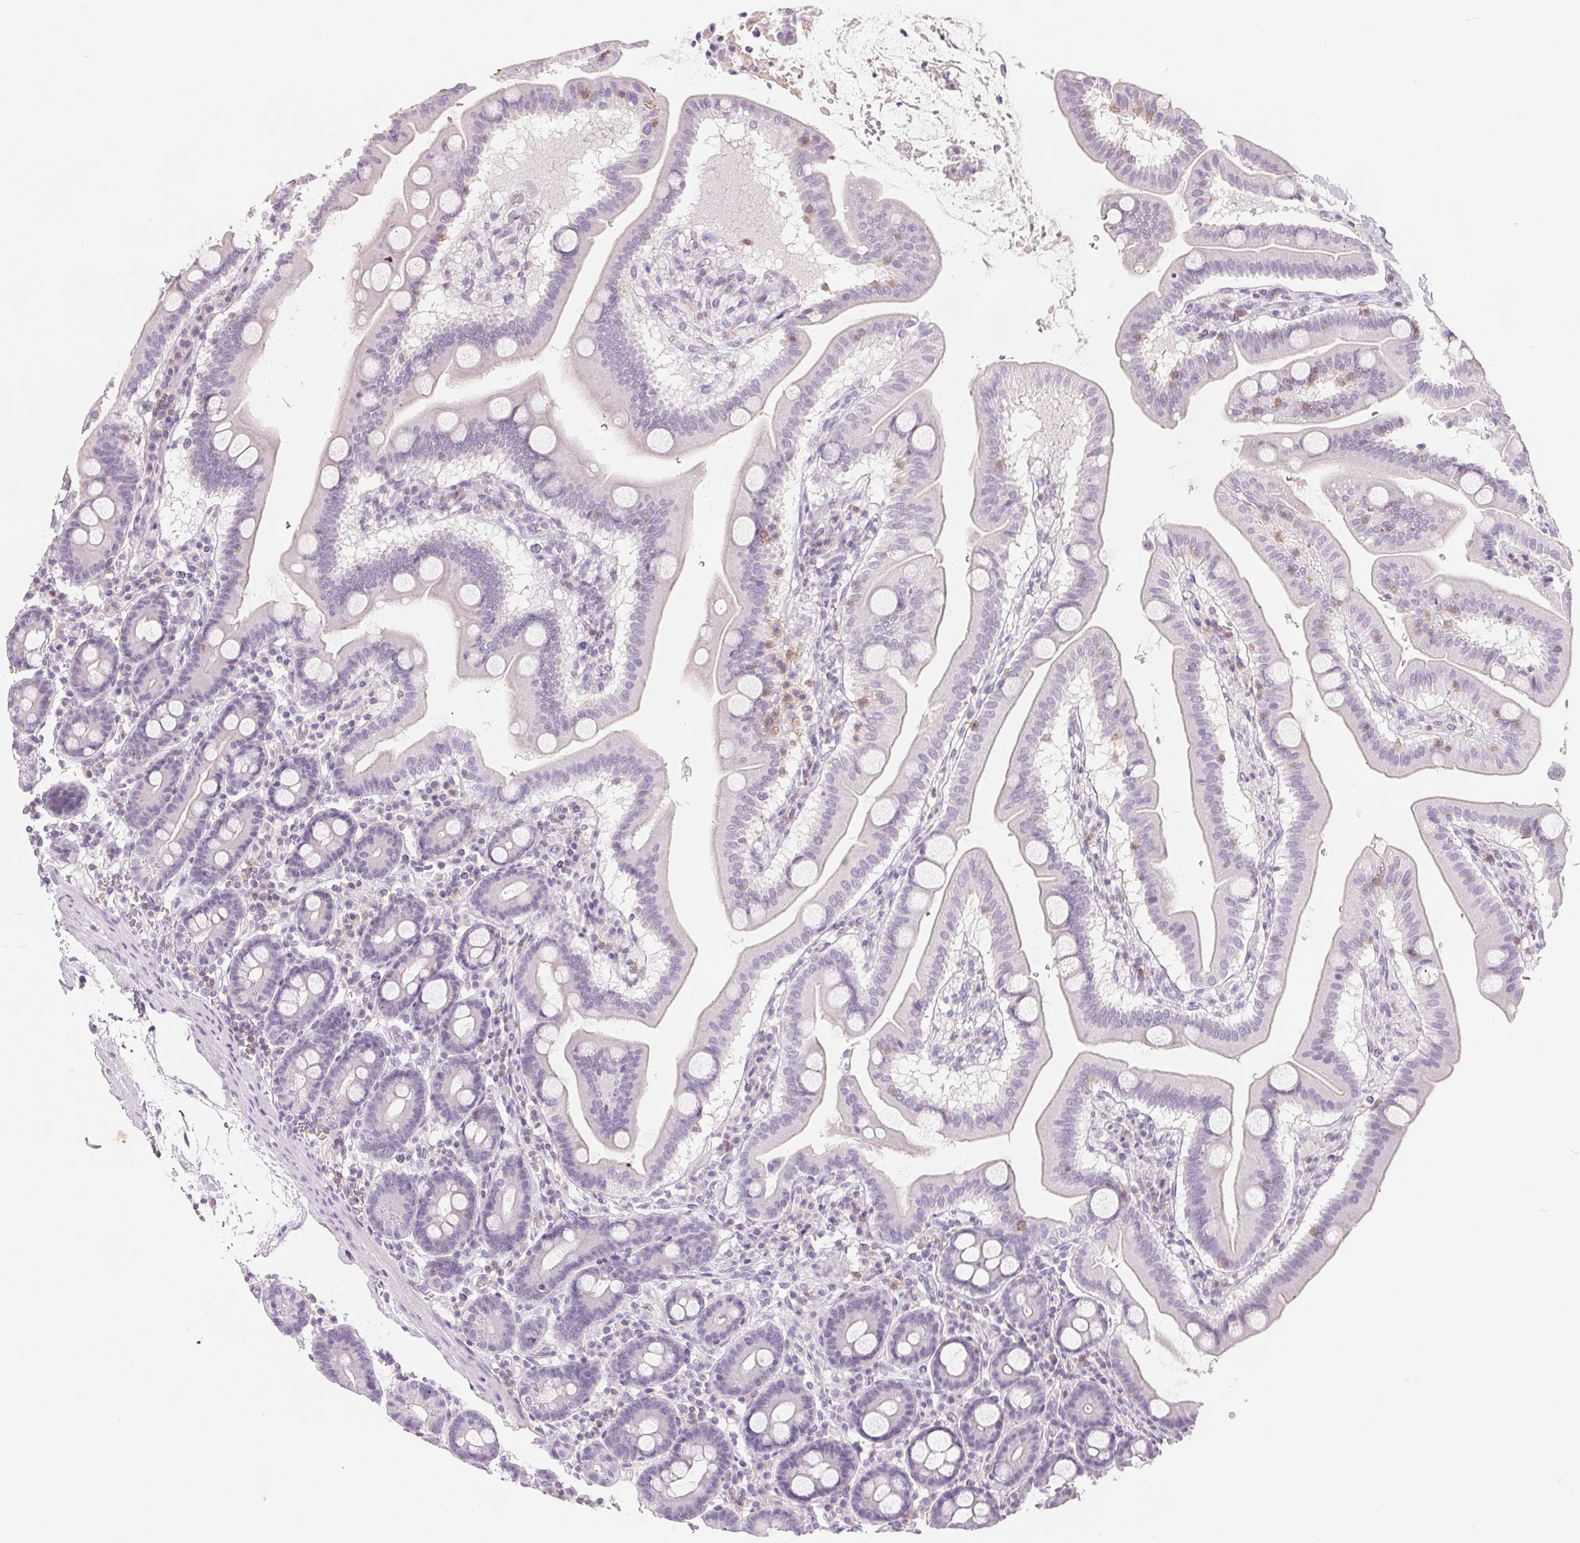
{"staining": {"intensity": "negative", "quantity": "none", "location": "none"}, "tissue": "duodenum", "cell_type": "Glandular cells", "image_type": "normal", "snomed": [{"axis": "morphology", "description": "Normal tissue, NOS"}, {"axis": "topography", "description": "Pancreas"}, {"axis": "topography", "description": "Duodenum"}], "caption": "DAB immunohistochemical staining of benign human duodenum exhibits no significant positivity in glandular cells. (Stains: DAB immunohistochemistry (IHC) with hematoxylin counter stain, Microscopy: brightfield microscopy at high magnification).", "gene": "CD69", "patient": {"sex": "male", "age": 59}}